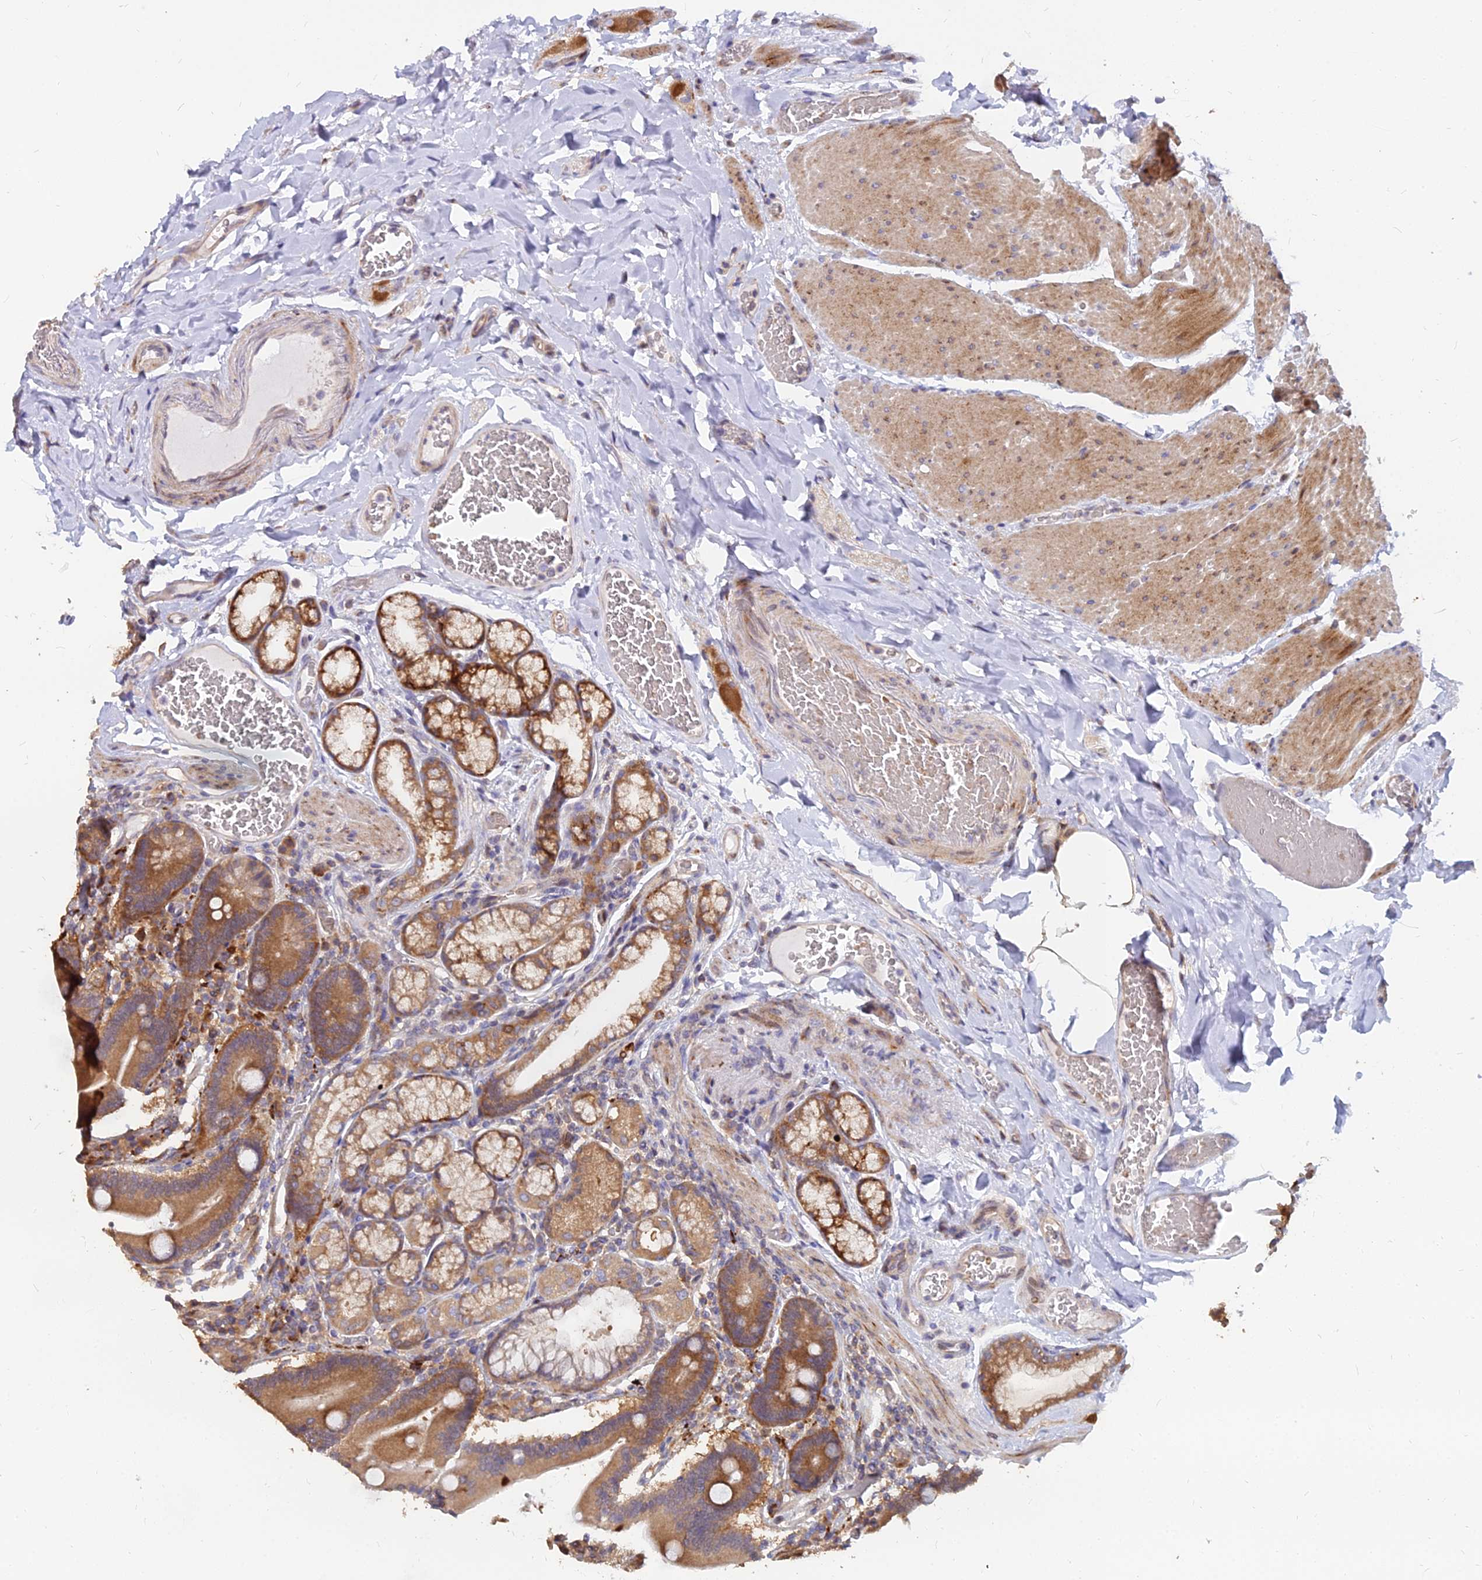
{"staining": {"intensity": "strong", "quantity": ">75%", "location": "cytoplasmic/membranous"}, "tissue": "duodenum", "cell_type": "Glandular cells", "image_type": "normal", "snomed": [{"axis": "morphology", "description": "Normal tissue, NOS"}, {"axis": "topography", "description": "Duodenum"}], "caption": "Human duodenum stained with a brown dye exhibits strong cytoplasmic/membranous positive staining in approximately >75% of glandular cells.", "gene": "CCT6A", "patient": {"sex": "female", "age": 62}}